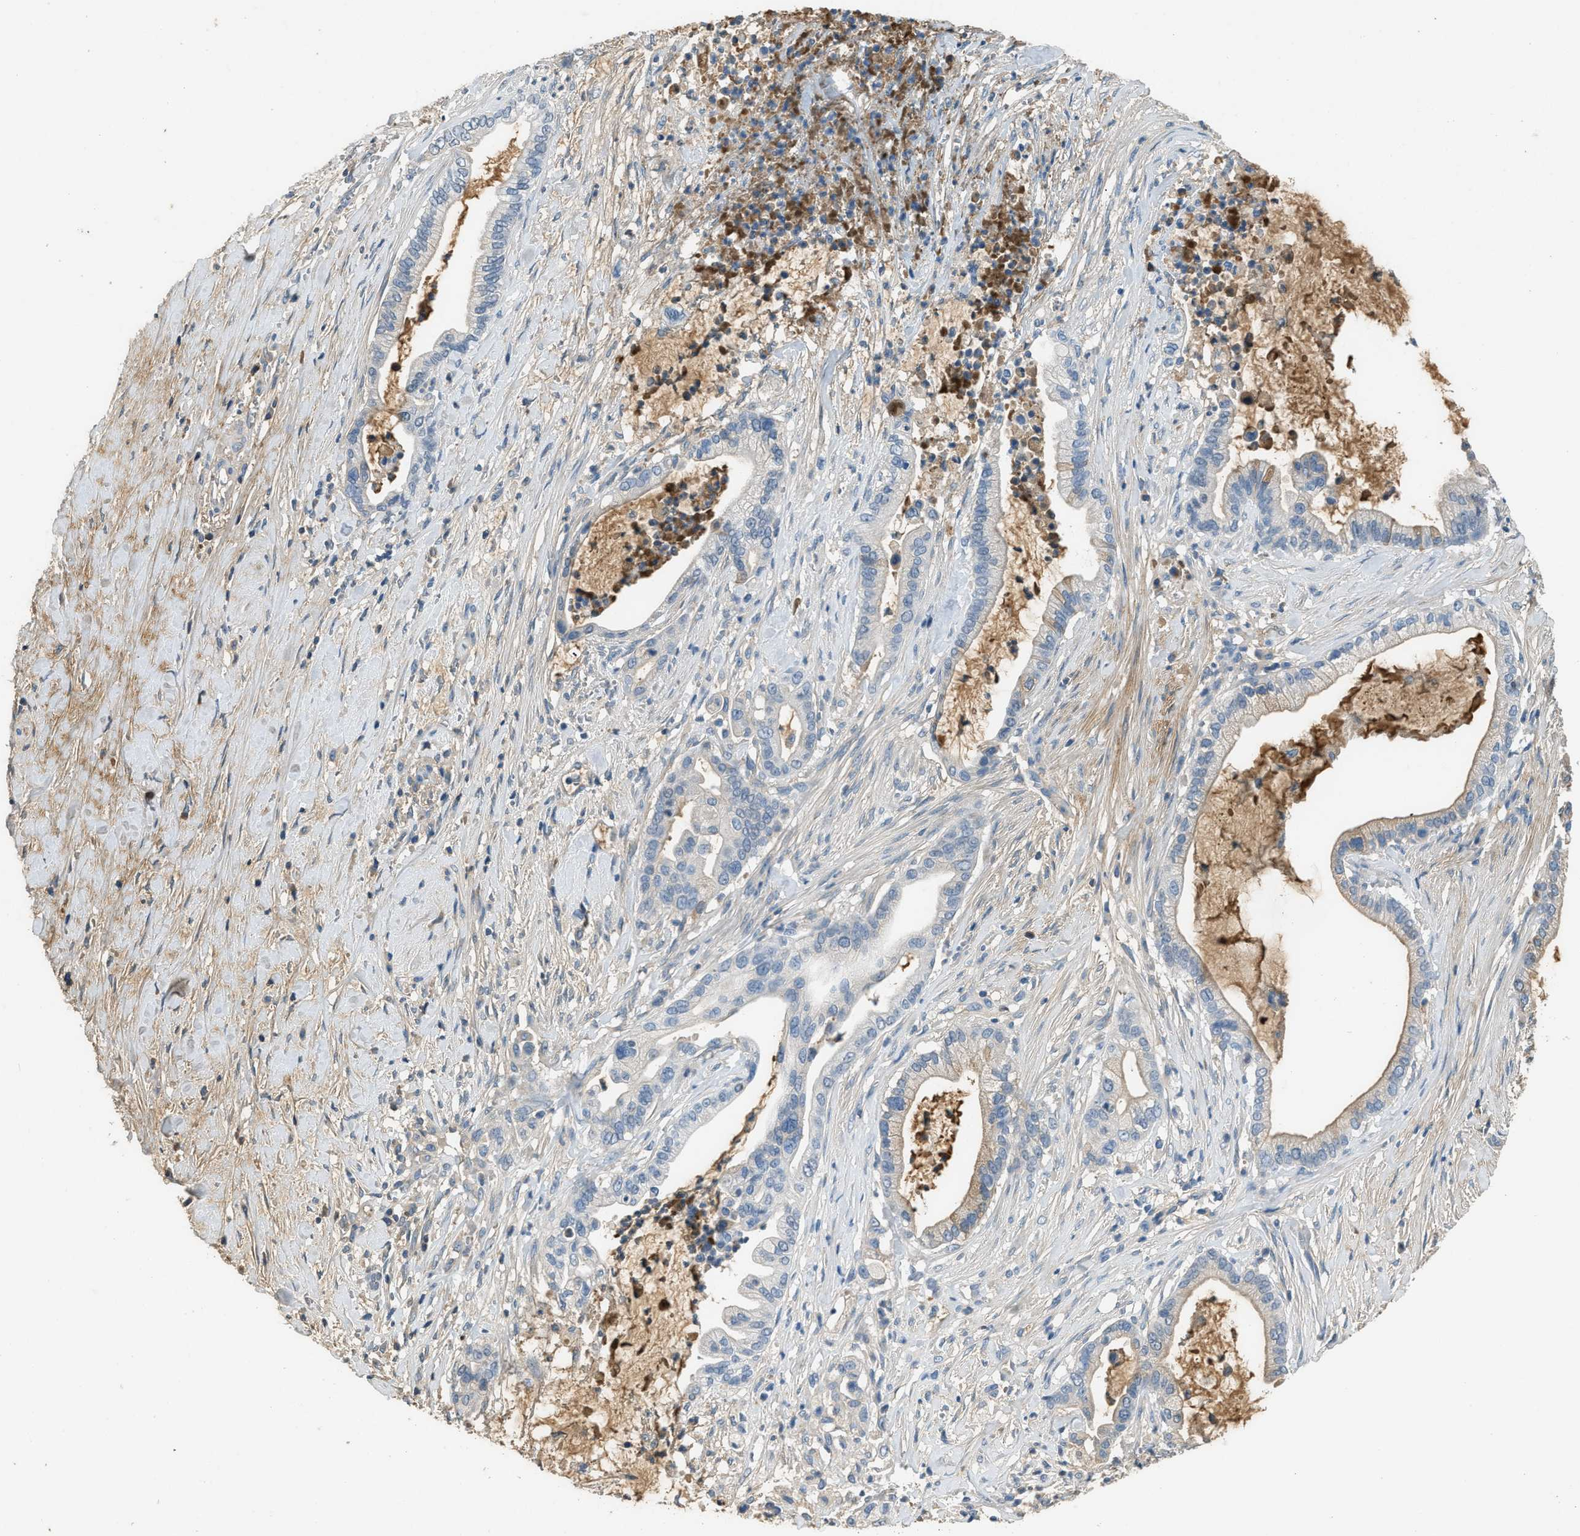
{"staining": {"intensity": "weak", "quantity": "<25%", "location": "cytoplasmic/membranous"}, "tissue": "pancreatic cancer", "cell_type": "Tumor cells", "image_type": "cancer", "snomed": [{"axis": "morphology", "description": "Adenocarcinoma, NOS"}, {"axis": "topography", "description": "Pancreas"}], "caption": "The immunohistochemistry (IHC) micrograph has no significant expression in tumor cells of pancreatic cancer (adenocarcinoma) tissue.", "gene": "STC1", "patient": {"sex": "male", "age": 69}}